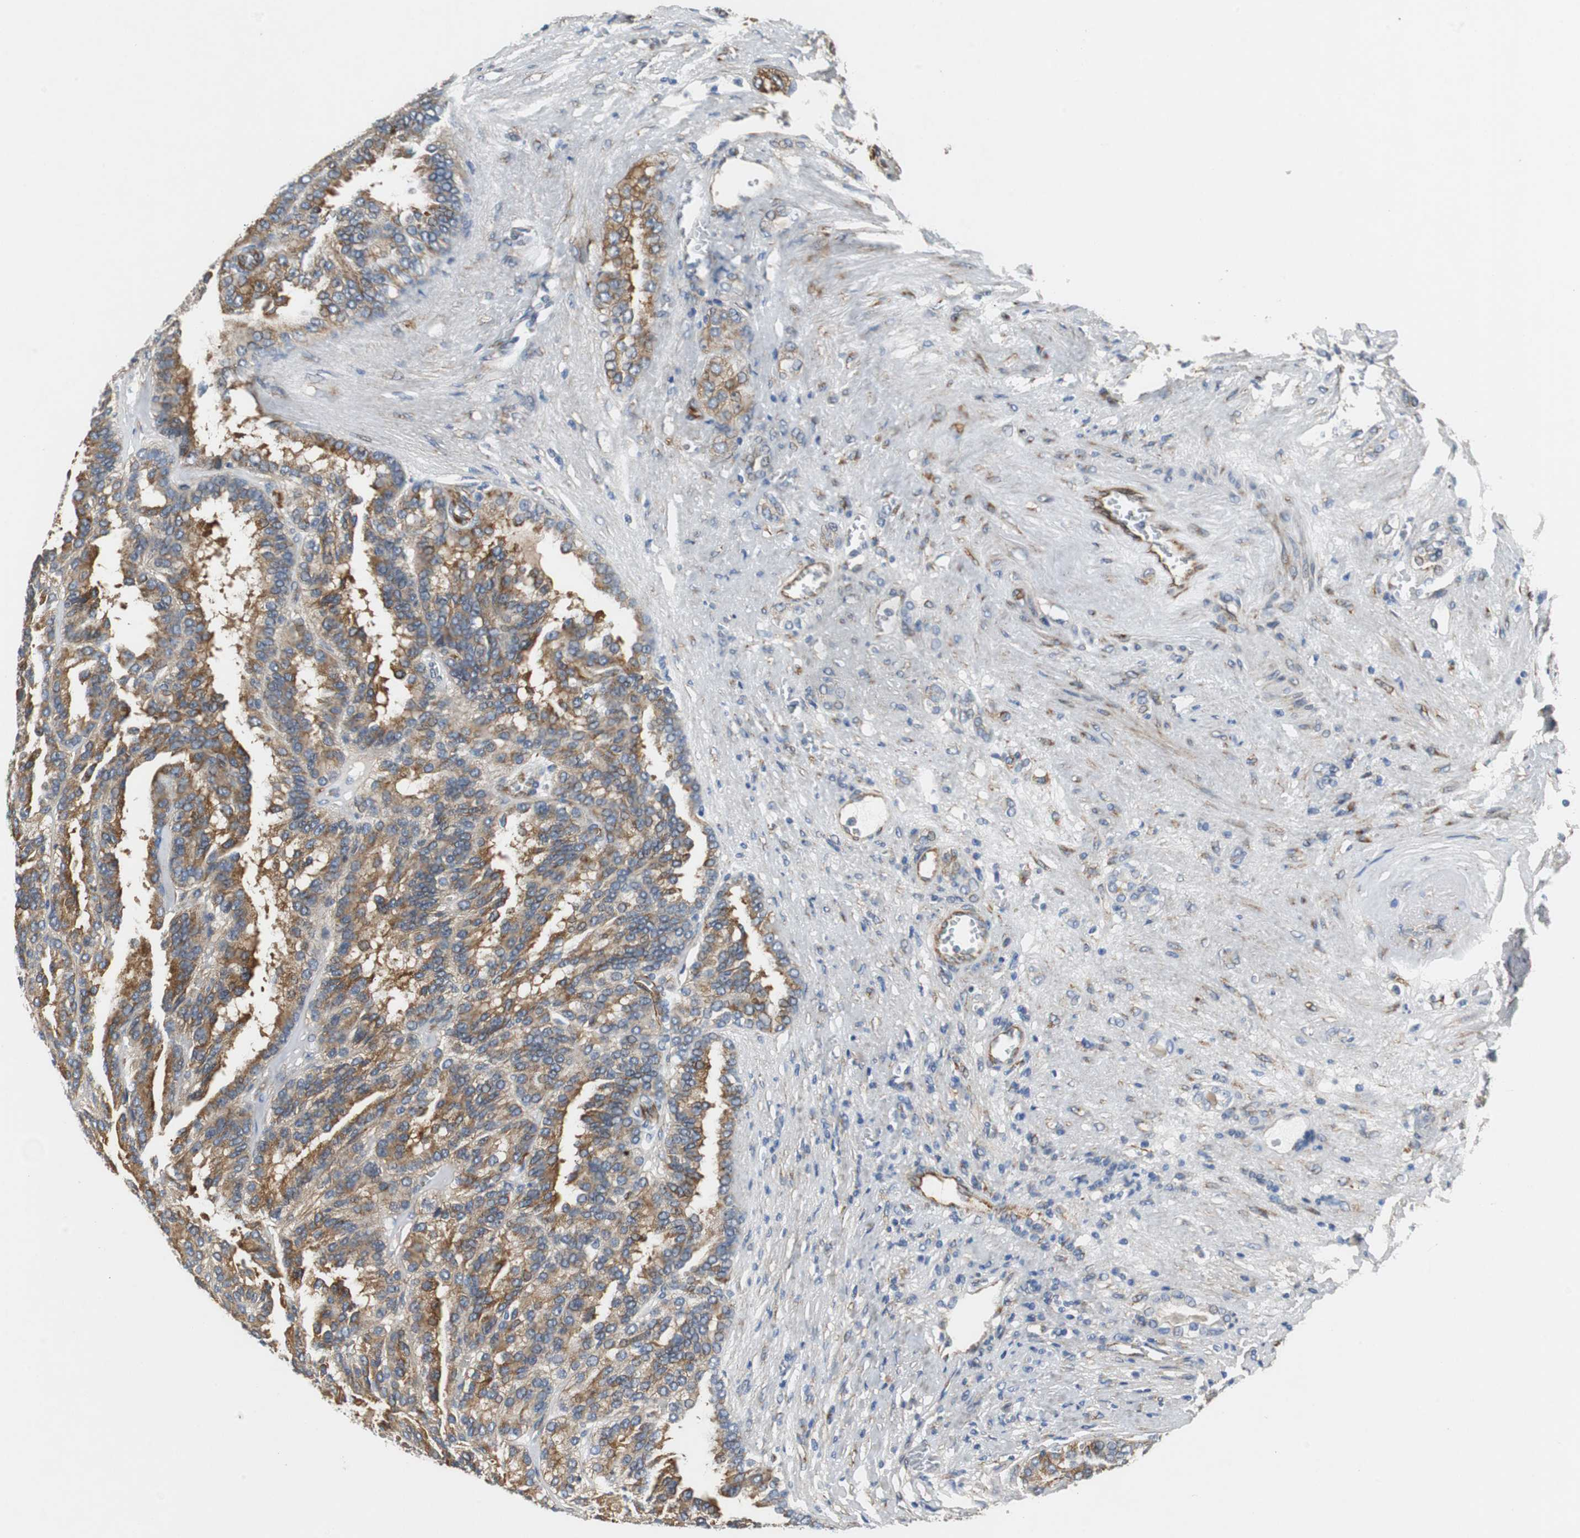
{"staining": {"intensity": "moderate", "quantity": ">75%", "location": "cytoplasmic/membranous"}, "tissue": "renal cancer", "cell_type": "Tumor cells", "image_type": "cancer", "snomed": [{"axis": "morphology", "description": "Adenocarcinoma, NOS"}, {"axis": "topography", "description": "Kidney"}], "caption": "Brown immunohistochemical staining in human renal cancer exhibits moderate cytoplasmic/membranous expression in about >75% of tumor cells.", "gene": "ISCU", "patient": {"sex": "male", "age": 46}}